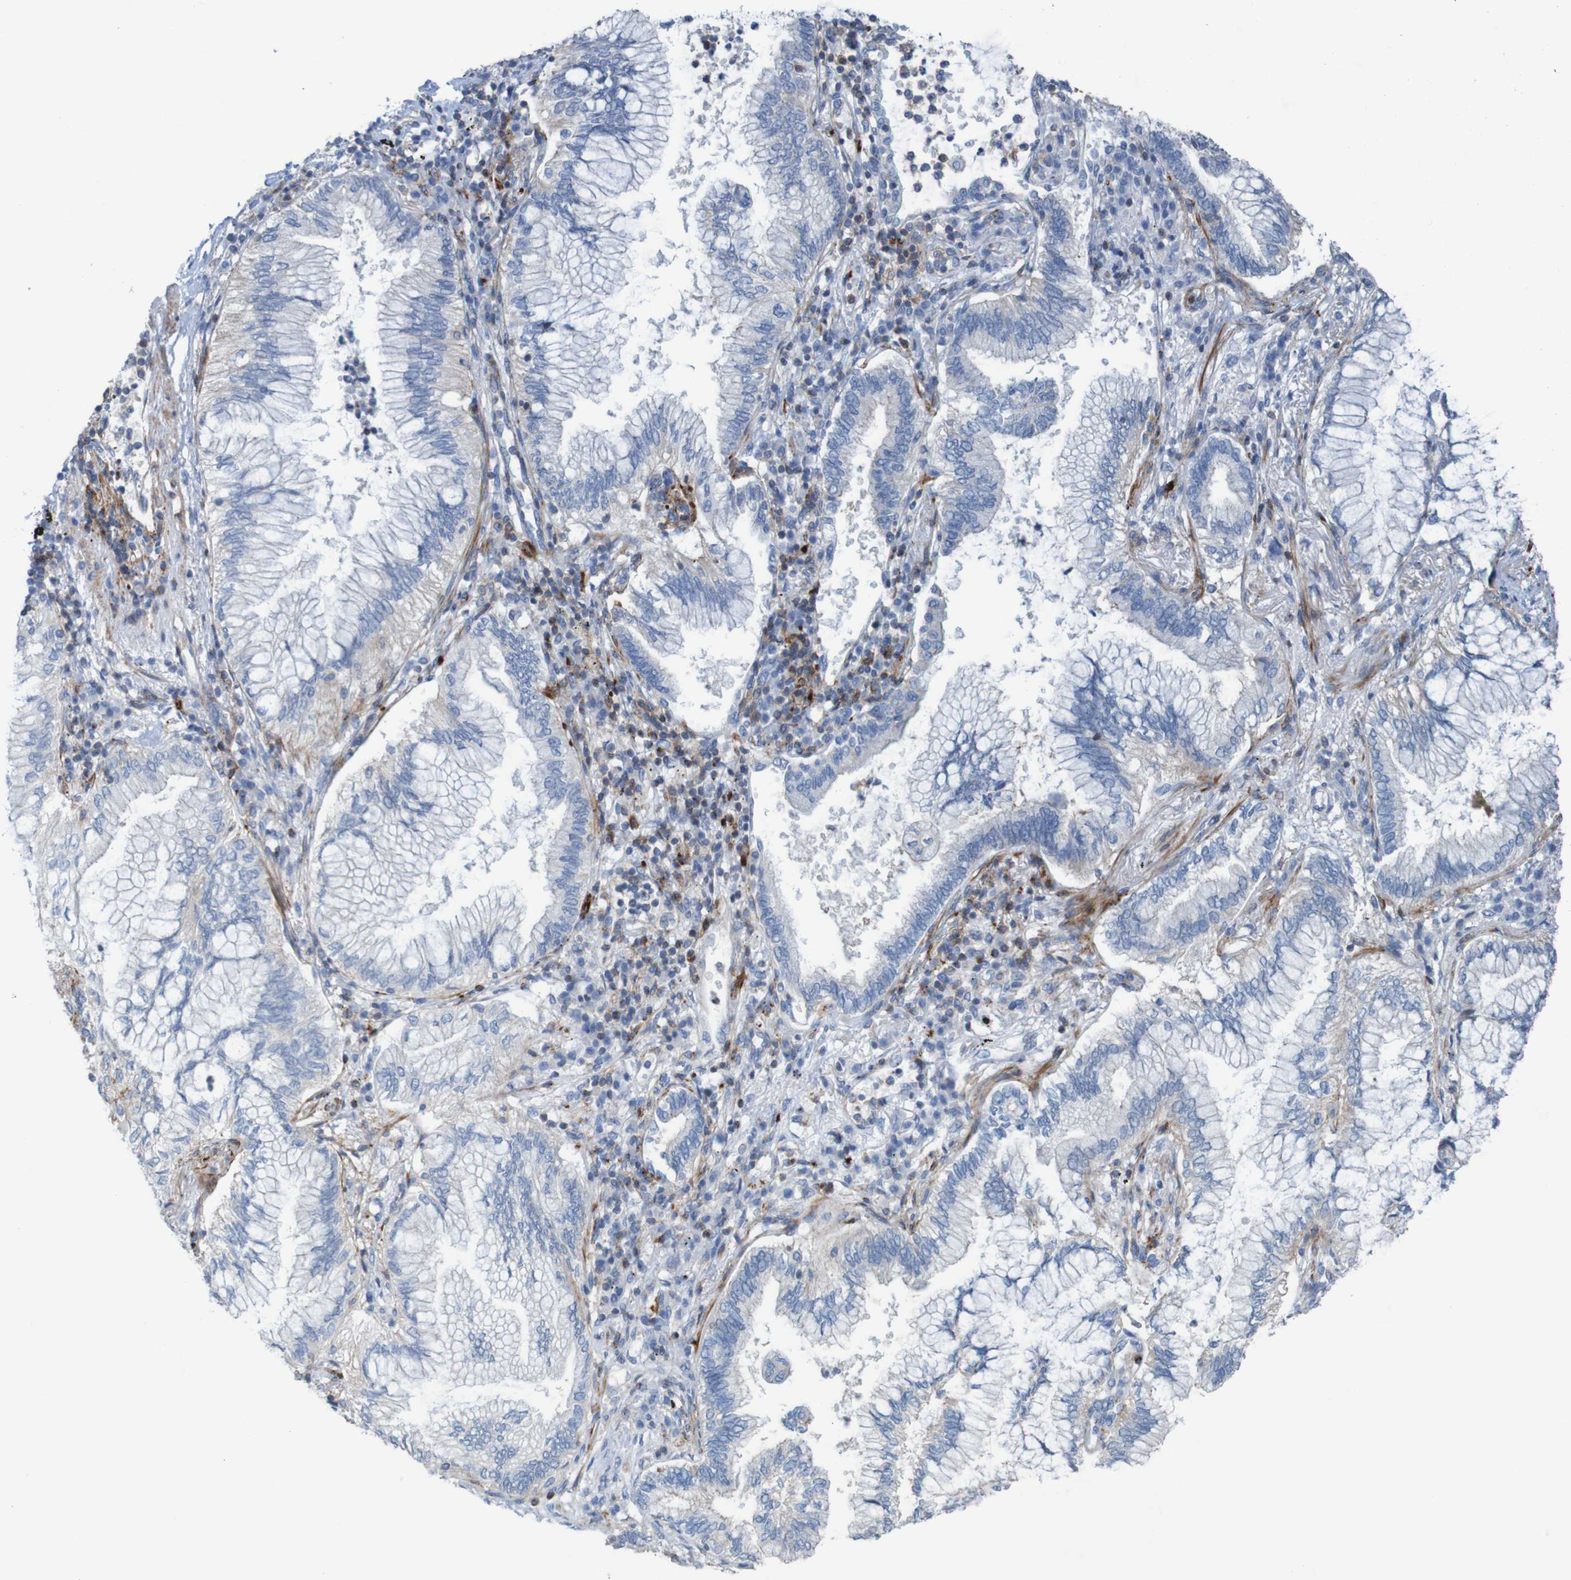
{"staining": {"intensity": "negative", "quantity": "none", "location": "none"}, "tissue": "lung cancer", "cell_type": "Tumor cells", "image_type": "cancer", "snomed": [{"axis": "morphology", "description": "Normal tissue, NOS"}, {"axis": "morphology", "description": "Adenocarcinoma, NOS"}, {"axis": "topography", "description": "Bronchus"}, {"axis": "topography", "description": "Lung"}], "caption": "Tumor cells are negative for protein expression in human lung cancer (adenocarcinoma).", "gene": "RNF182", "patient": {"sex": "female", "age": 70}}